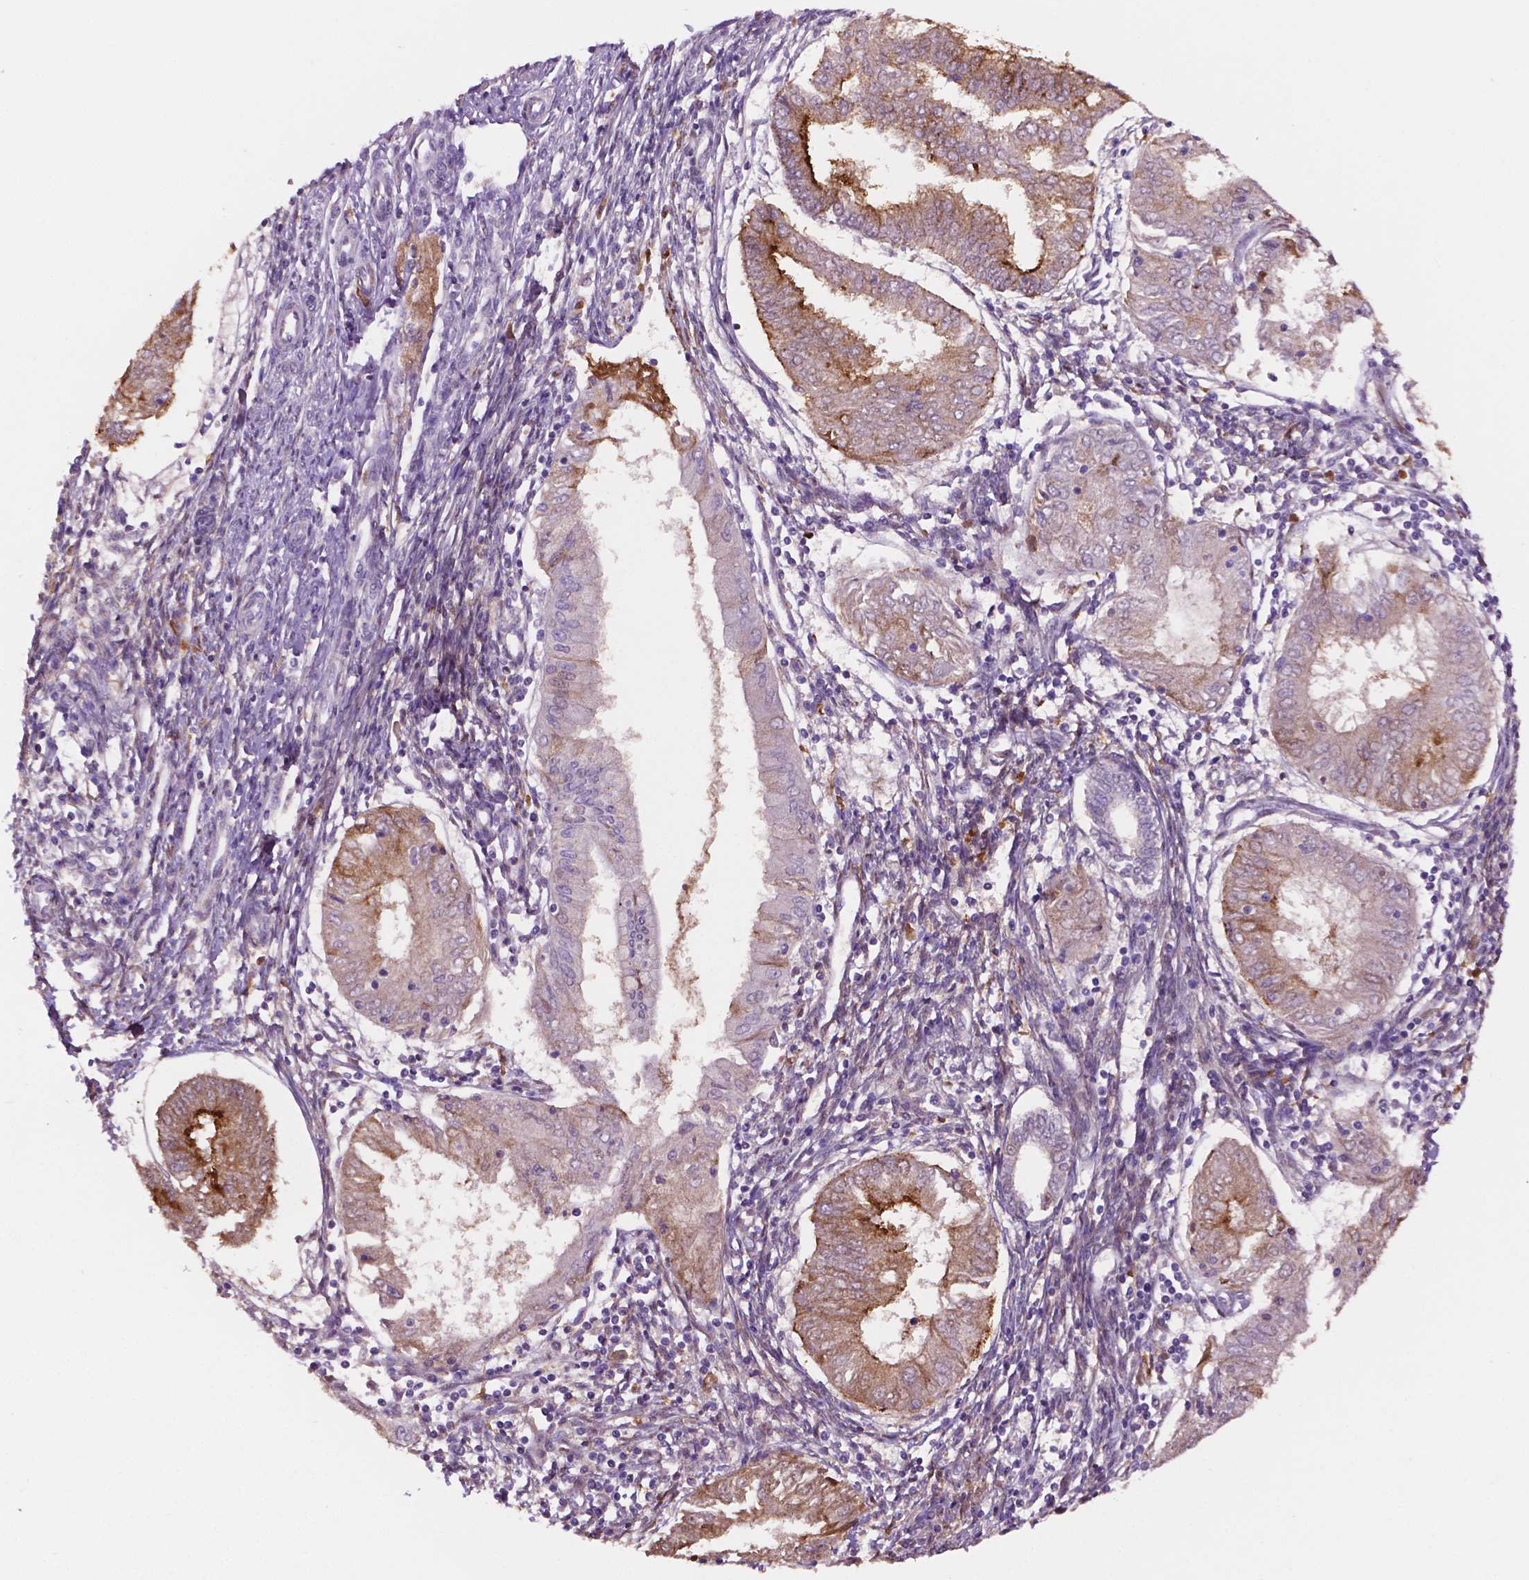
{"staining": {"intensity": "moderate", "quantity": "25%-75%", "location": "cytoplasmic/membranous"}, "tissue": "endometrial cancer", "cell_type": "Tumor cells", "image_type": "cancer", "snomed": [{"axis": "morphology", "description": "Adenocarcinoma, NOS"}, {"axis": "topography", "description": "Endometrium"}], "caption": "A brown stain shows moderate cytoplasmic/membranous staining of a protein in endometrial cancer (adenocarcinoma) tumor cells. The staining was performed using DAB (3,3'-diaminobenzidine) to visualize the protein expression in brown, while the nuclei were stained in blue with hematoxylin (Magnification: 20x).", "gene": "FBLN1", "patient": {"sex": "female", "age": 68}}